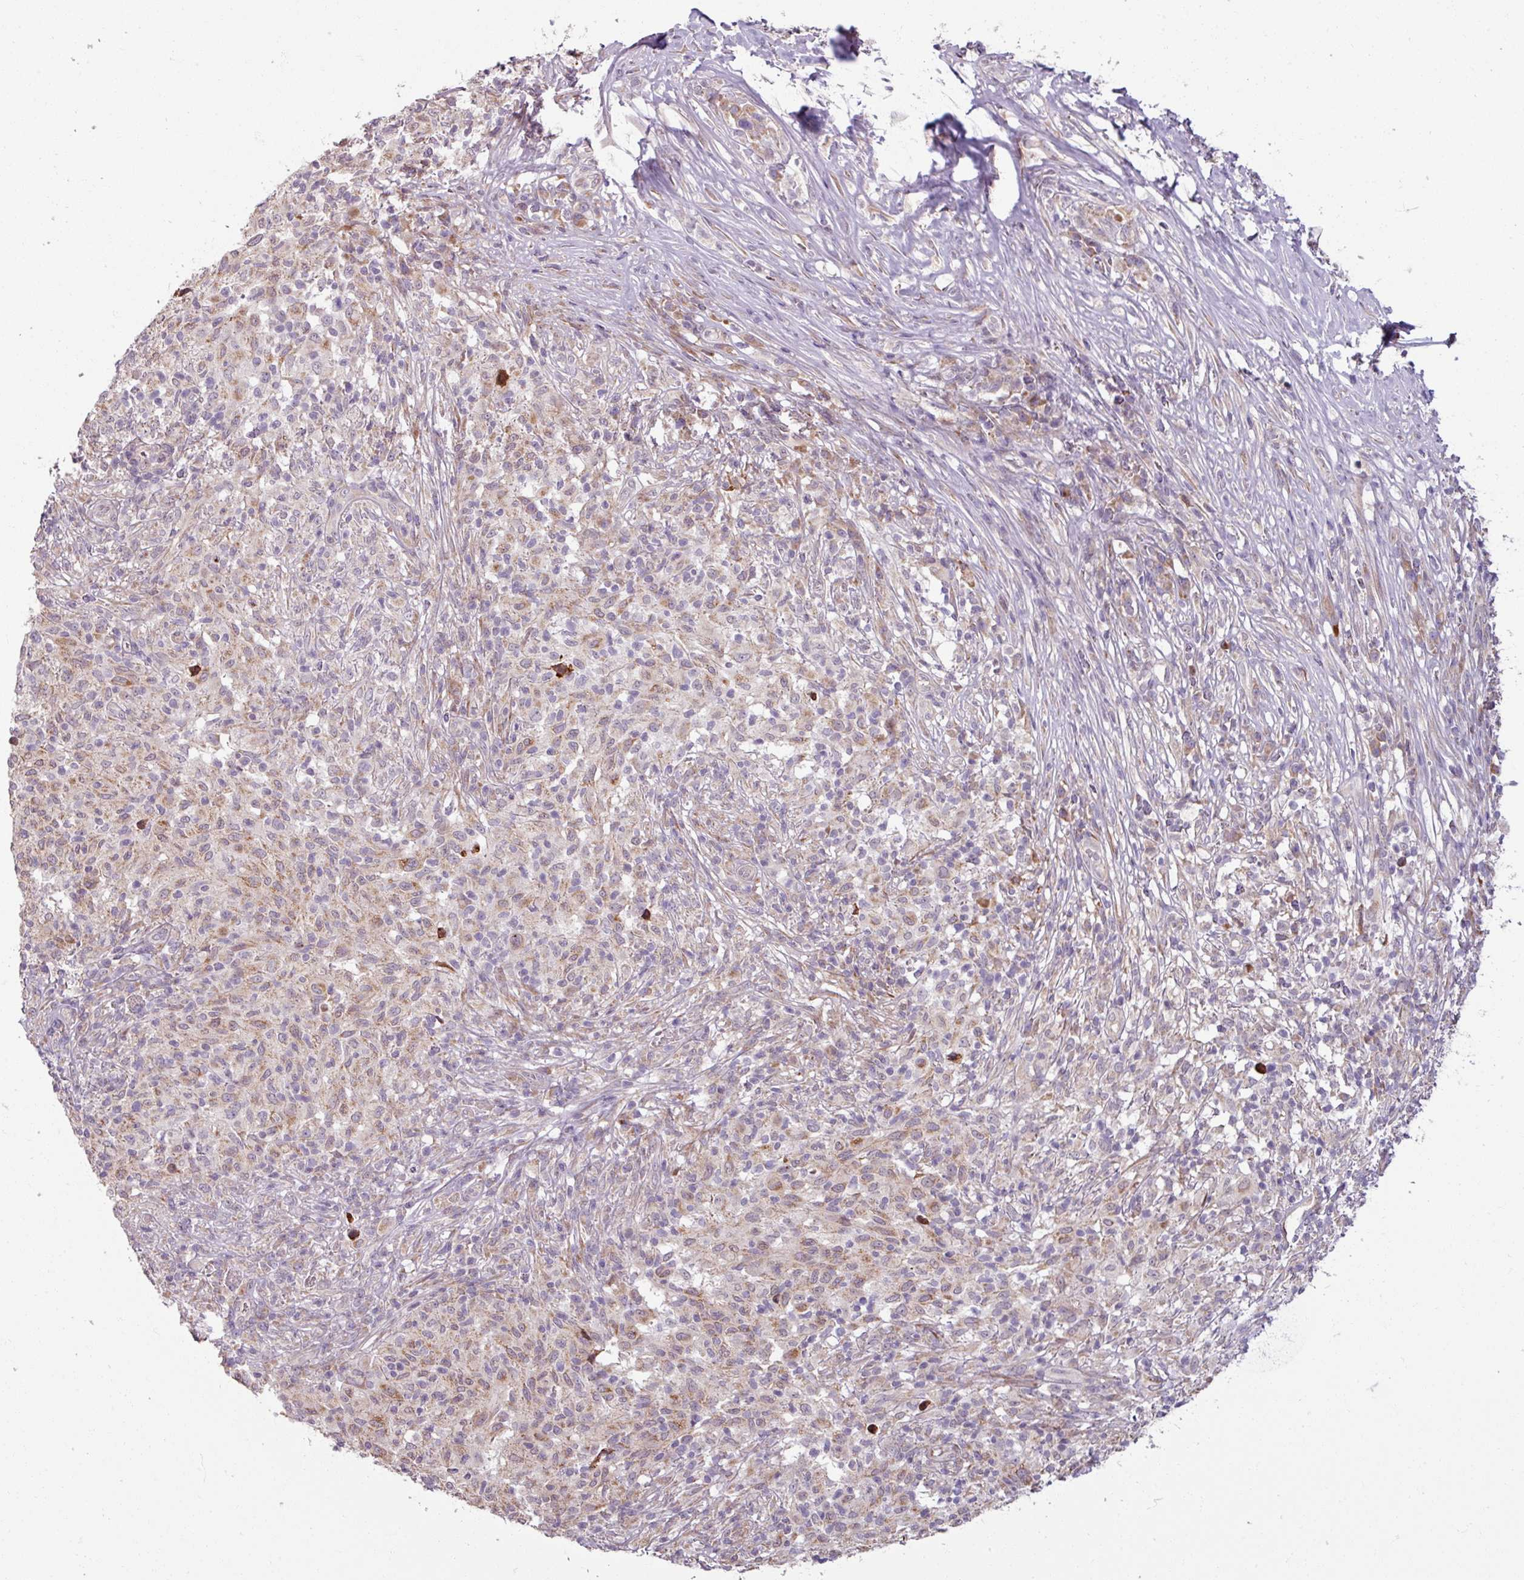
{"staining": {"intensity": "moderate", "quantity": "25%-75%", "location": "cytoplasmic/membranous"}, "tissue": "melanoma", "cell_type": "Tumor cells", "image_type": "cancer", "snomed": [{"axis": "morphology", "description": "Malignant melanoma, NOS"}, {"axis": "topography", "description": "Skin"}], "caption": "This is an image of immunohistochemistry staining of melanoma, which shows moderate staining in the cytoplasmic/membranous of tumor cells.", "gene": "MAGT1", "patient": {"sex": "male", "age": 66}}